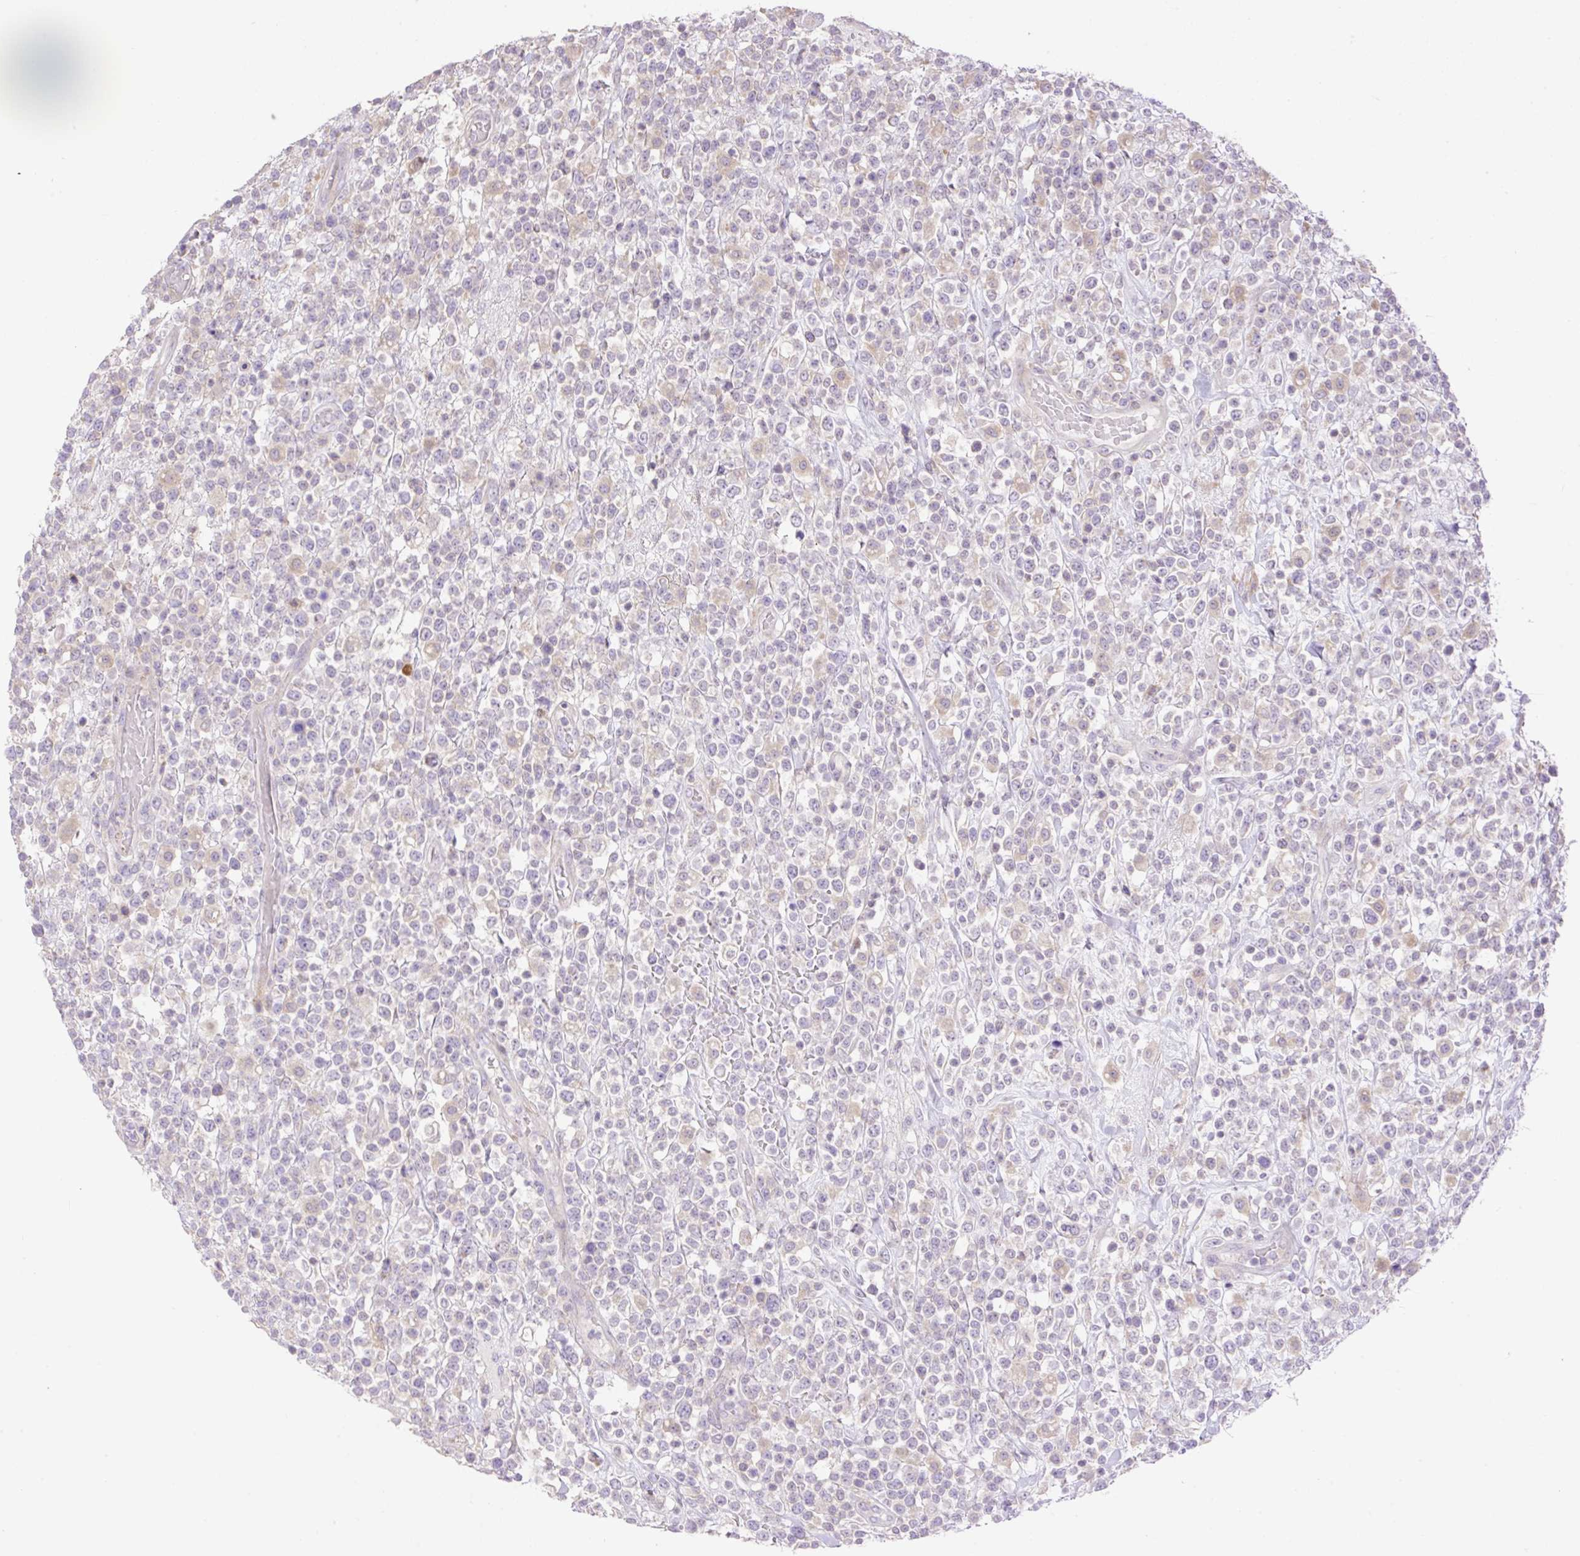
{"staining": {"intensity": "negative", "quantity": "none", "location": "none"}, "tissue": "lymphoma", "cell_type": "Tumor cells", "image_type": "cancer", "snomed": [{"axis": "morphology", "description": "Malignant lymphoma, non-Hodgkin's type, High grade"}, {"axis": "topography", "description": "Colon"}], "caption": "High power microscopy histopathology image of an immunohistochemistry (IHC) micrograph of lymphoma, revealing no significant expression in tumor cells.", "gene": "VPS25", "patient": {"sex": "female", "age": 53}}